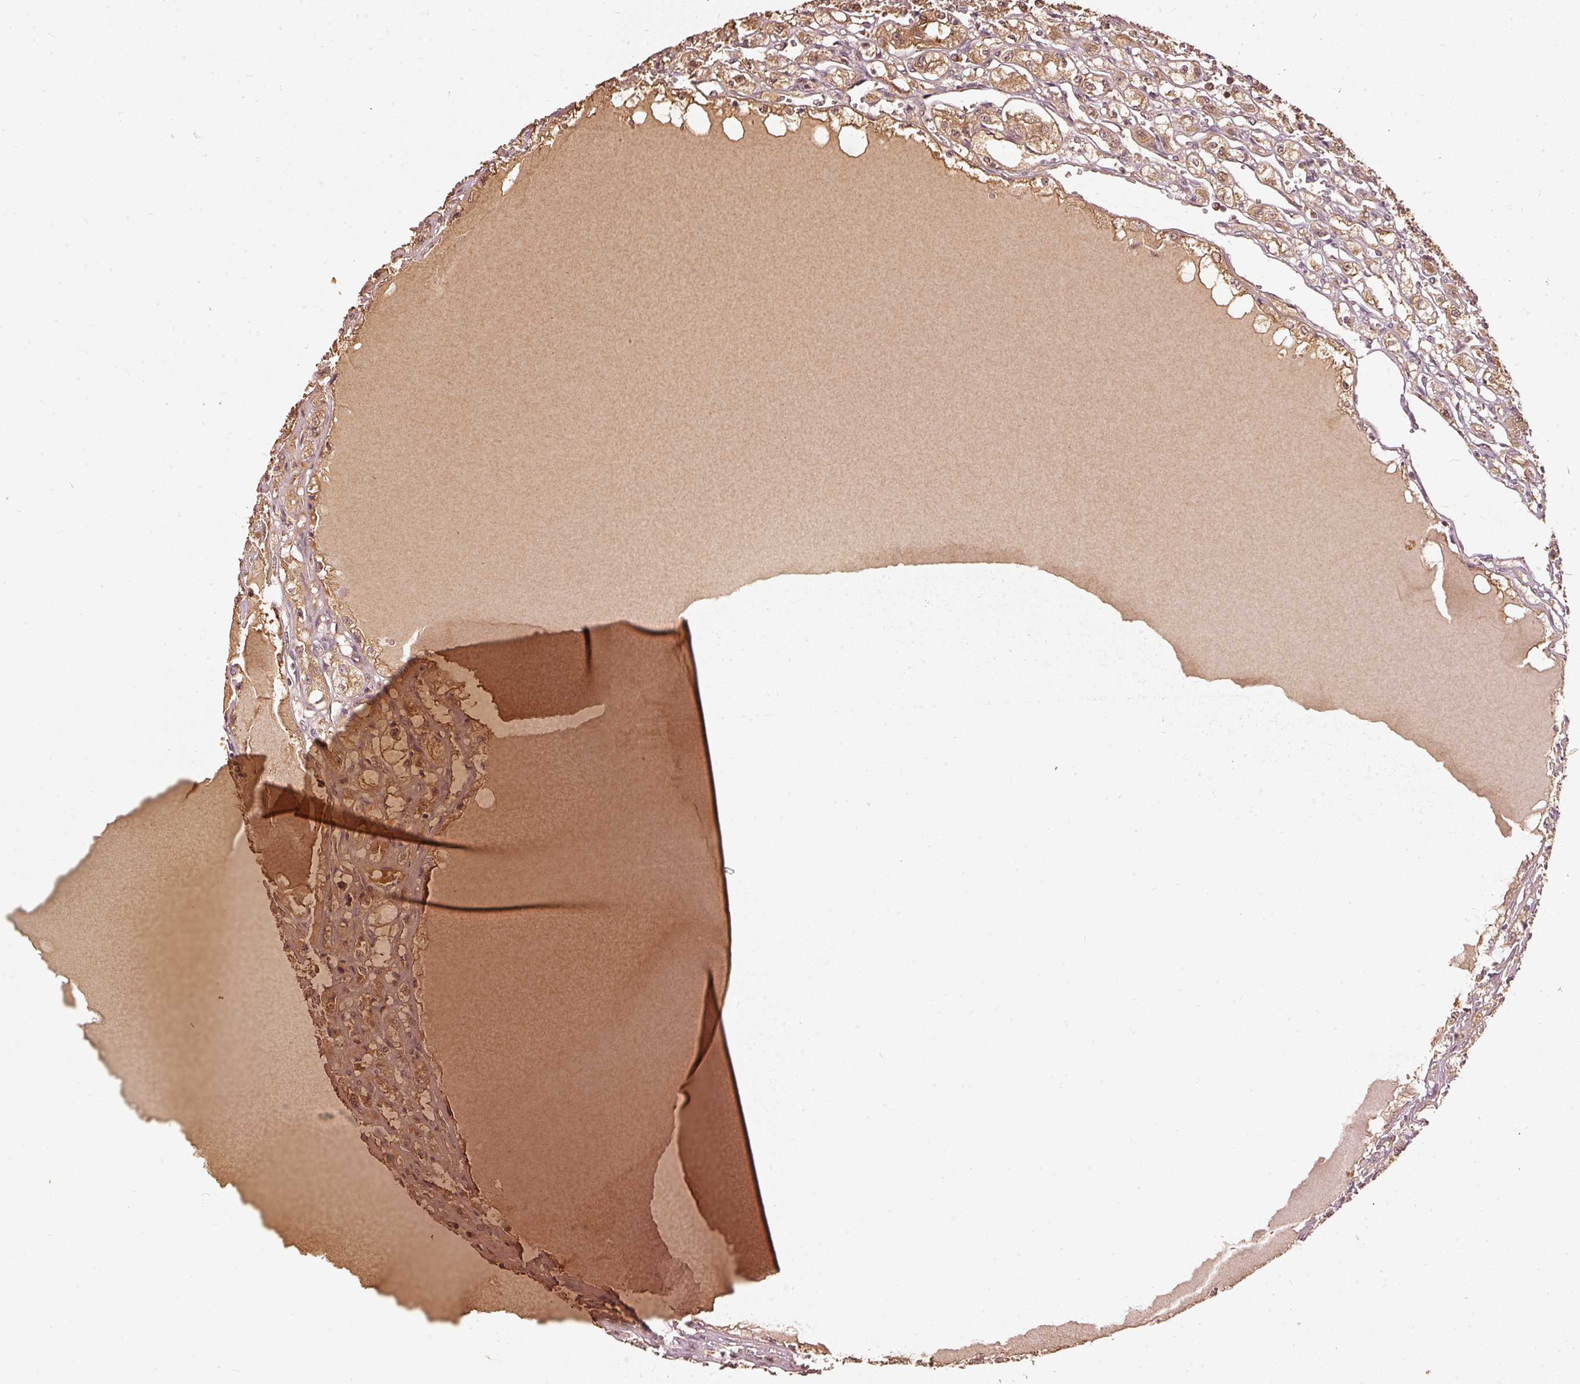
{"staining": {"intensity": "moderate", "quantity": ">75%", "location": "cytoplasmic/membranous"}, "tissue": "renal cancer", "cell_type": "Tumor cells", "image_type": "cancer", "snomed": [{"axis": "morphology", "description": "Adenocarcinoma, NOS"}, {"axis": "topography", "description": "Kidney"}], "caption": "Immunohistochemistry (IHC) histopathology image of neoplastic tissue: renal cancer (adenocarcinoma) stained using IHC demonstrates medium levels of moderate protein expression localized specifically in the cytoplasmic/membranous of tumor cells, appearing as a cytoplasmic/membranous brown color.", "gene": "FUT8", "patient": {"sex": "male", "age": 56}}